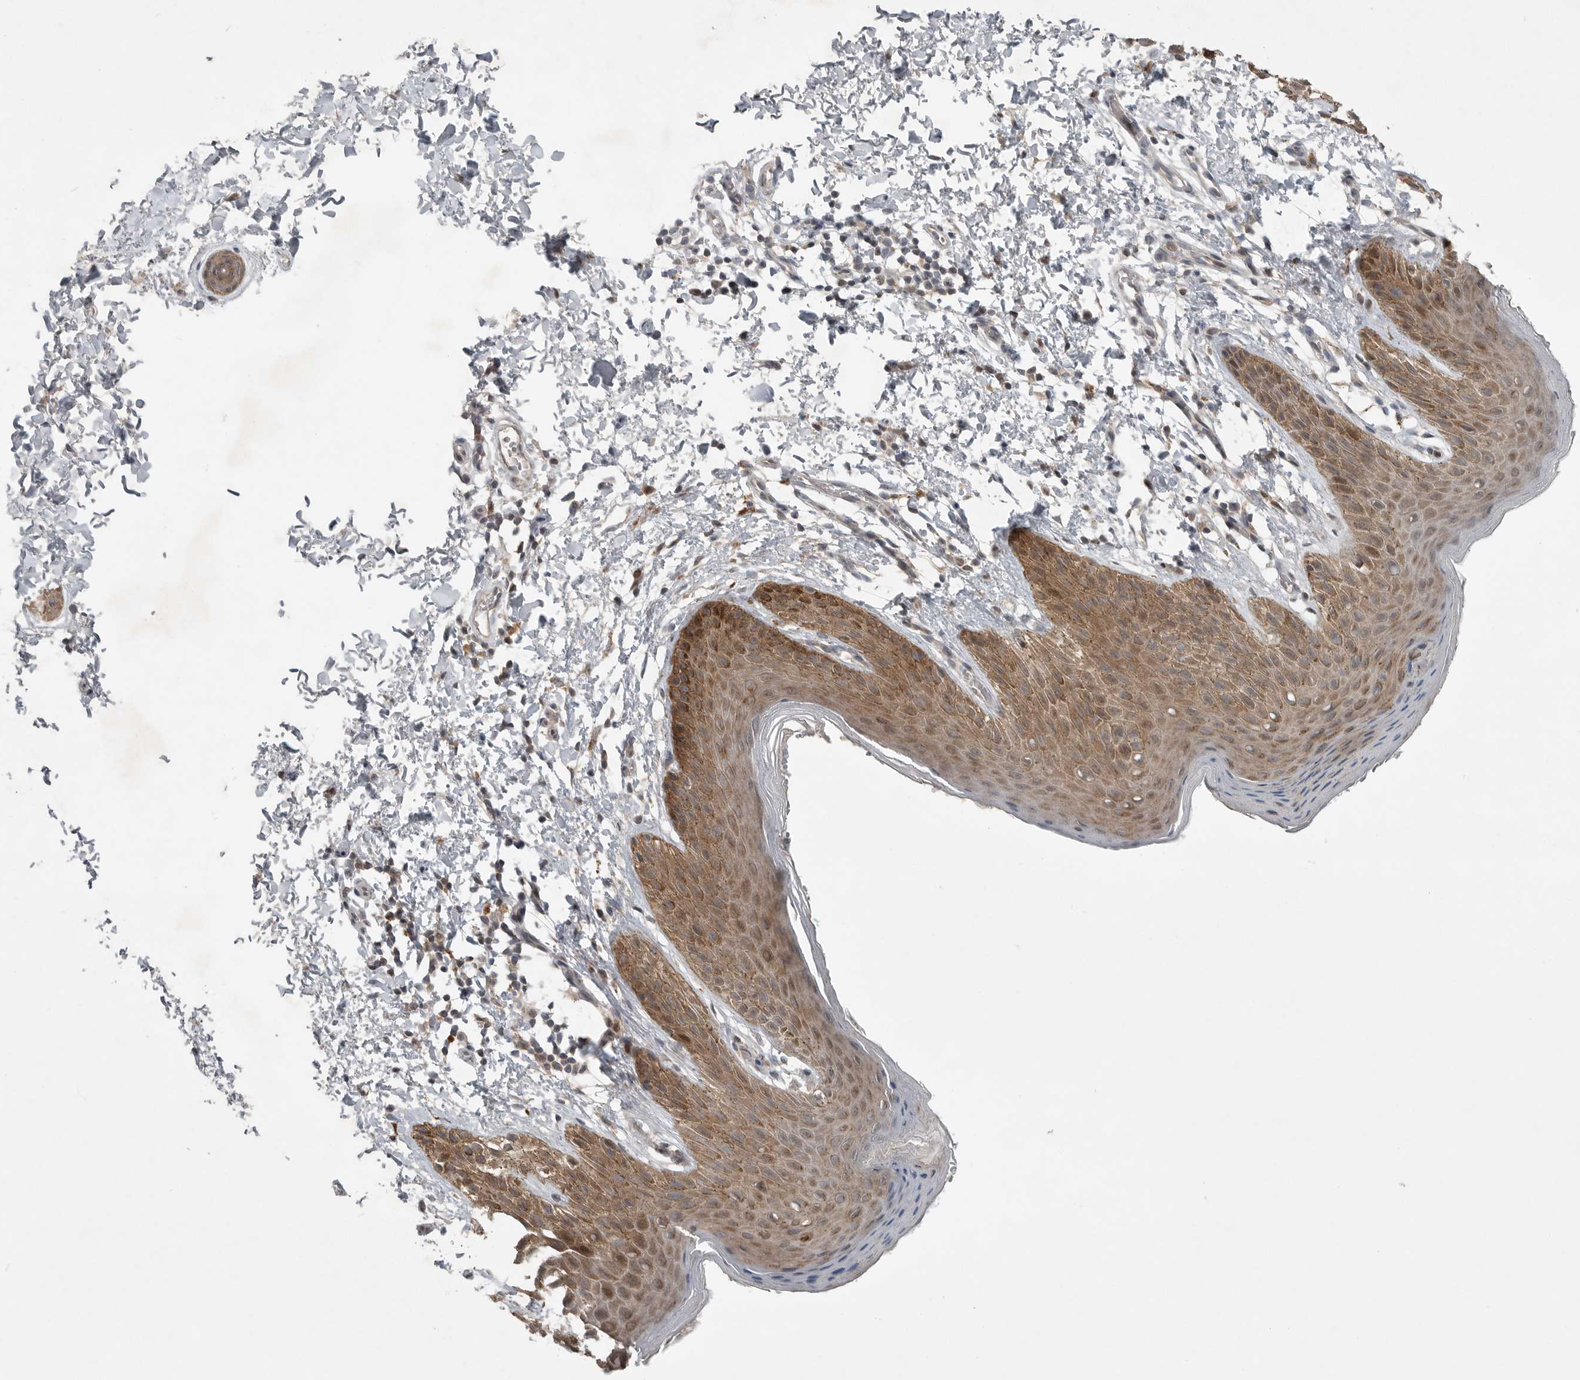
{"staining": {"intensity": "moderate", "quantity": ">75%", "location": "cytoplasmic/membranous,nuclear"}, "tissue": "skin", "cell_type": "Epidermal cells", "image_type": "normal", "snomed": [{"axis": "morphology", "description": "Normal tissue, NOS"}, {"axis": "topography", "description": "Anal"}, {"axis": "topography", "description": "Peripheral nerve tissue"}], "caption": "A medium amount of moderate cytoplasmic/membranous,nuclear positivity is seen in approximately >75% of epidermal cells in normal skin.", "gene": "MFAP3L", "patient": {"sex": "male", "age": 44}}